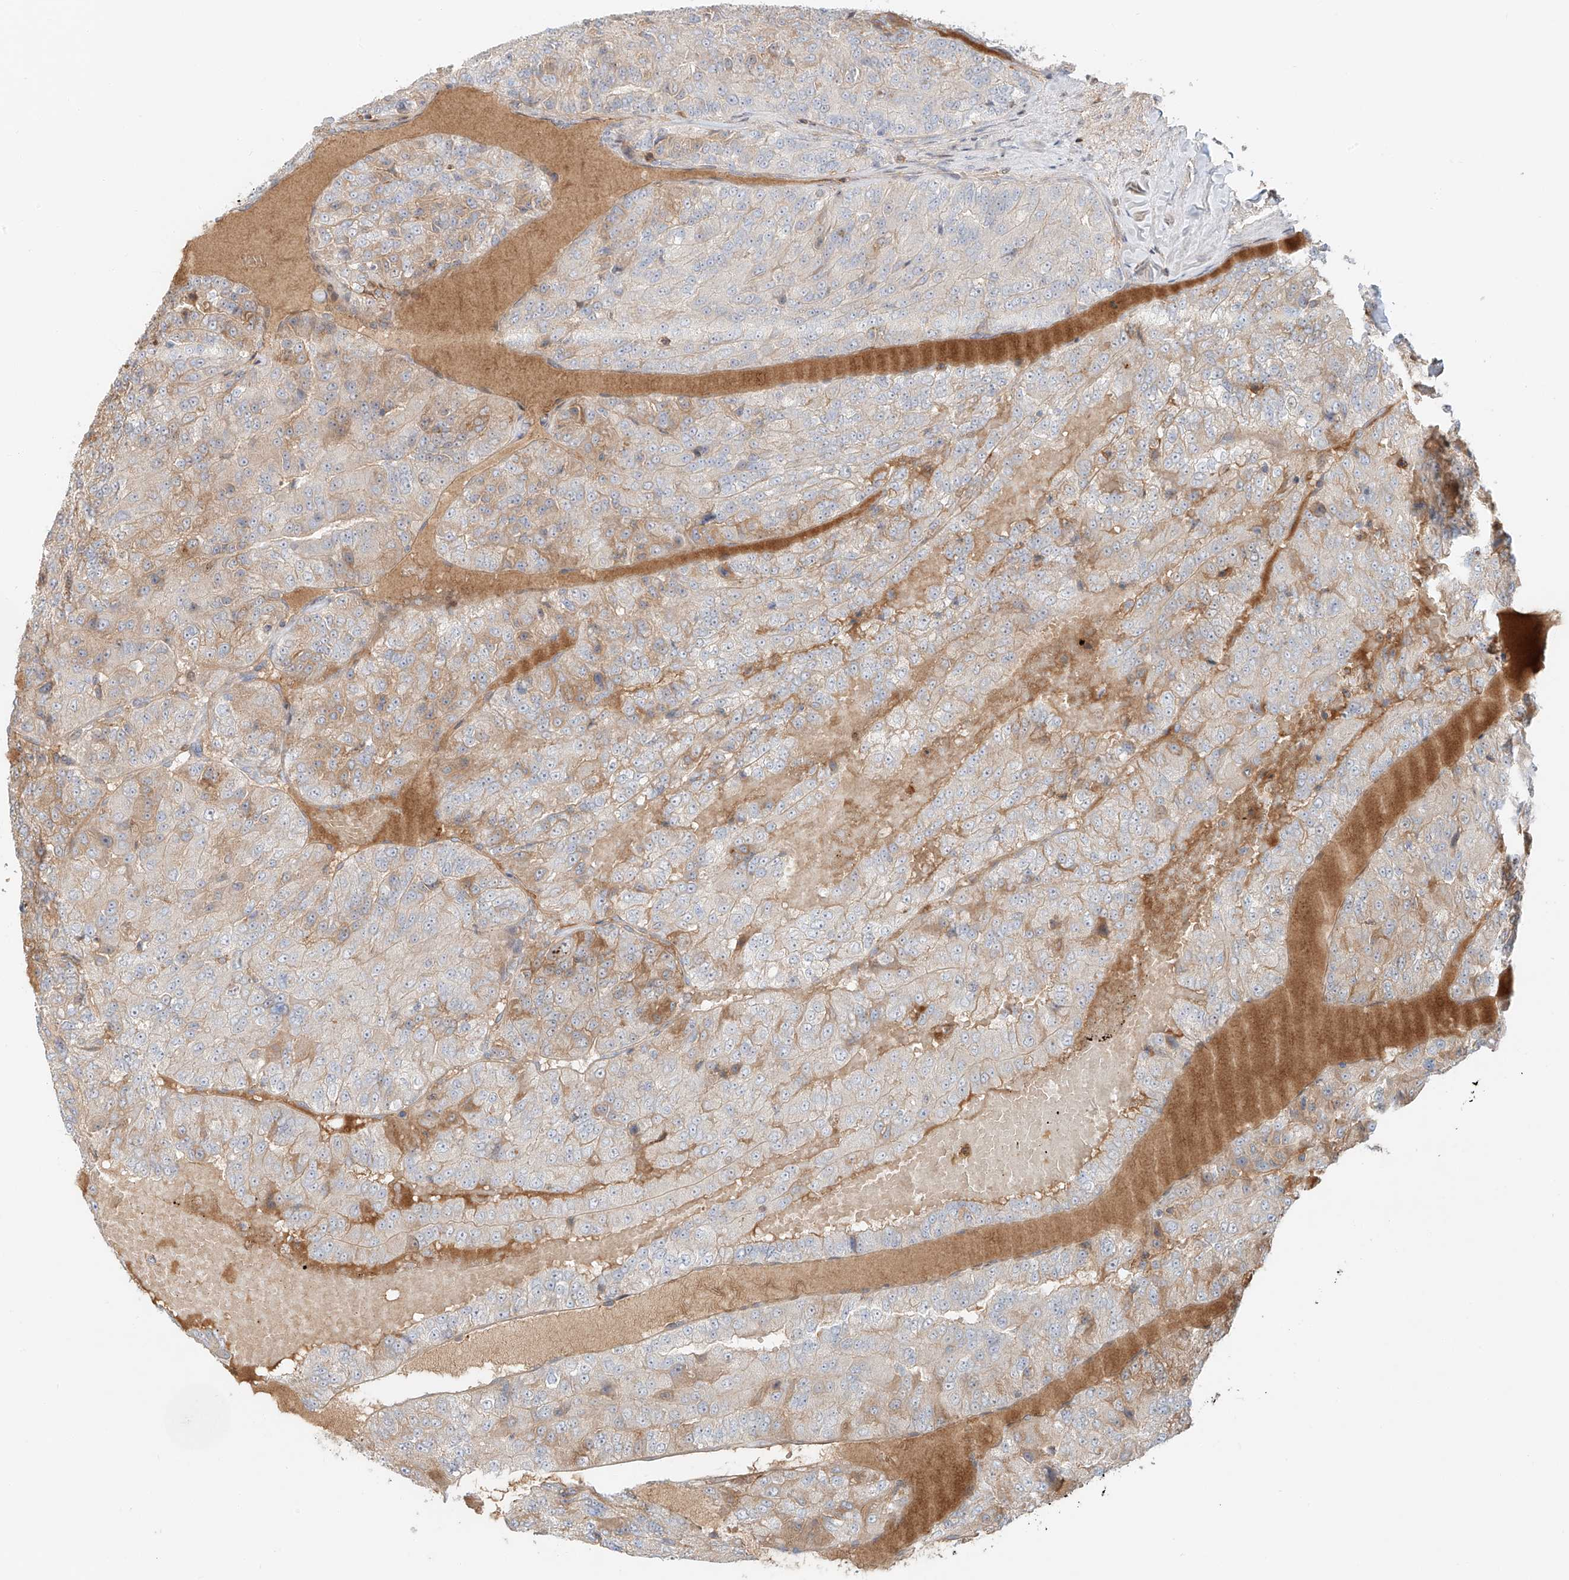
{"staining": {"intensity": "weak", "quantity": "<25%", "location": "cytoplasmic/membranous"}, "tissue": "renal cancer", "cell_type": "Tumor cells", "image_type": "cancer", "snomed": [{"axis": "morphology", "description": "Adenocarcinoma, NOS"}, {"axis": "topography", "description": "Kidney"}], "caption": "Photomicrograph shows no significant protein positivity in tumor cells of renal adenocarcinoma.", "gene": "CEP162", "patient": {"sex": "female", "age": 63}}